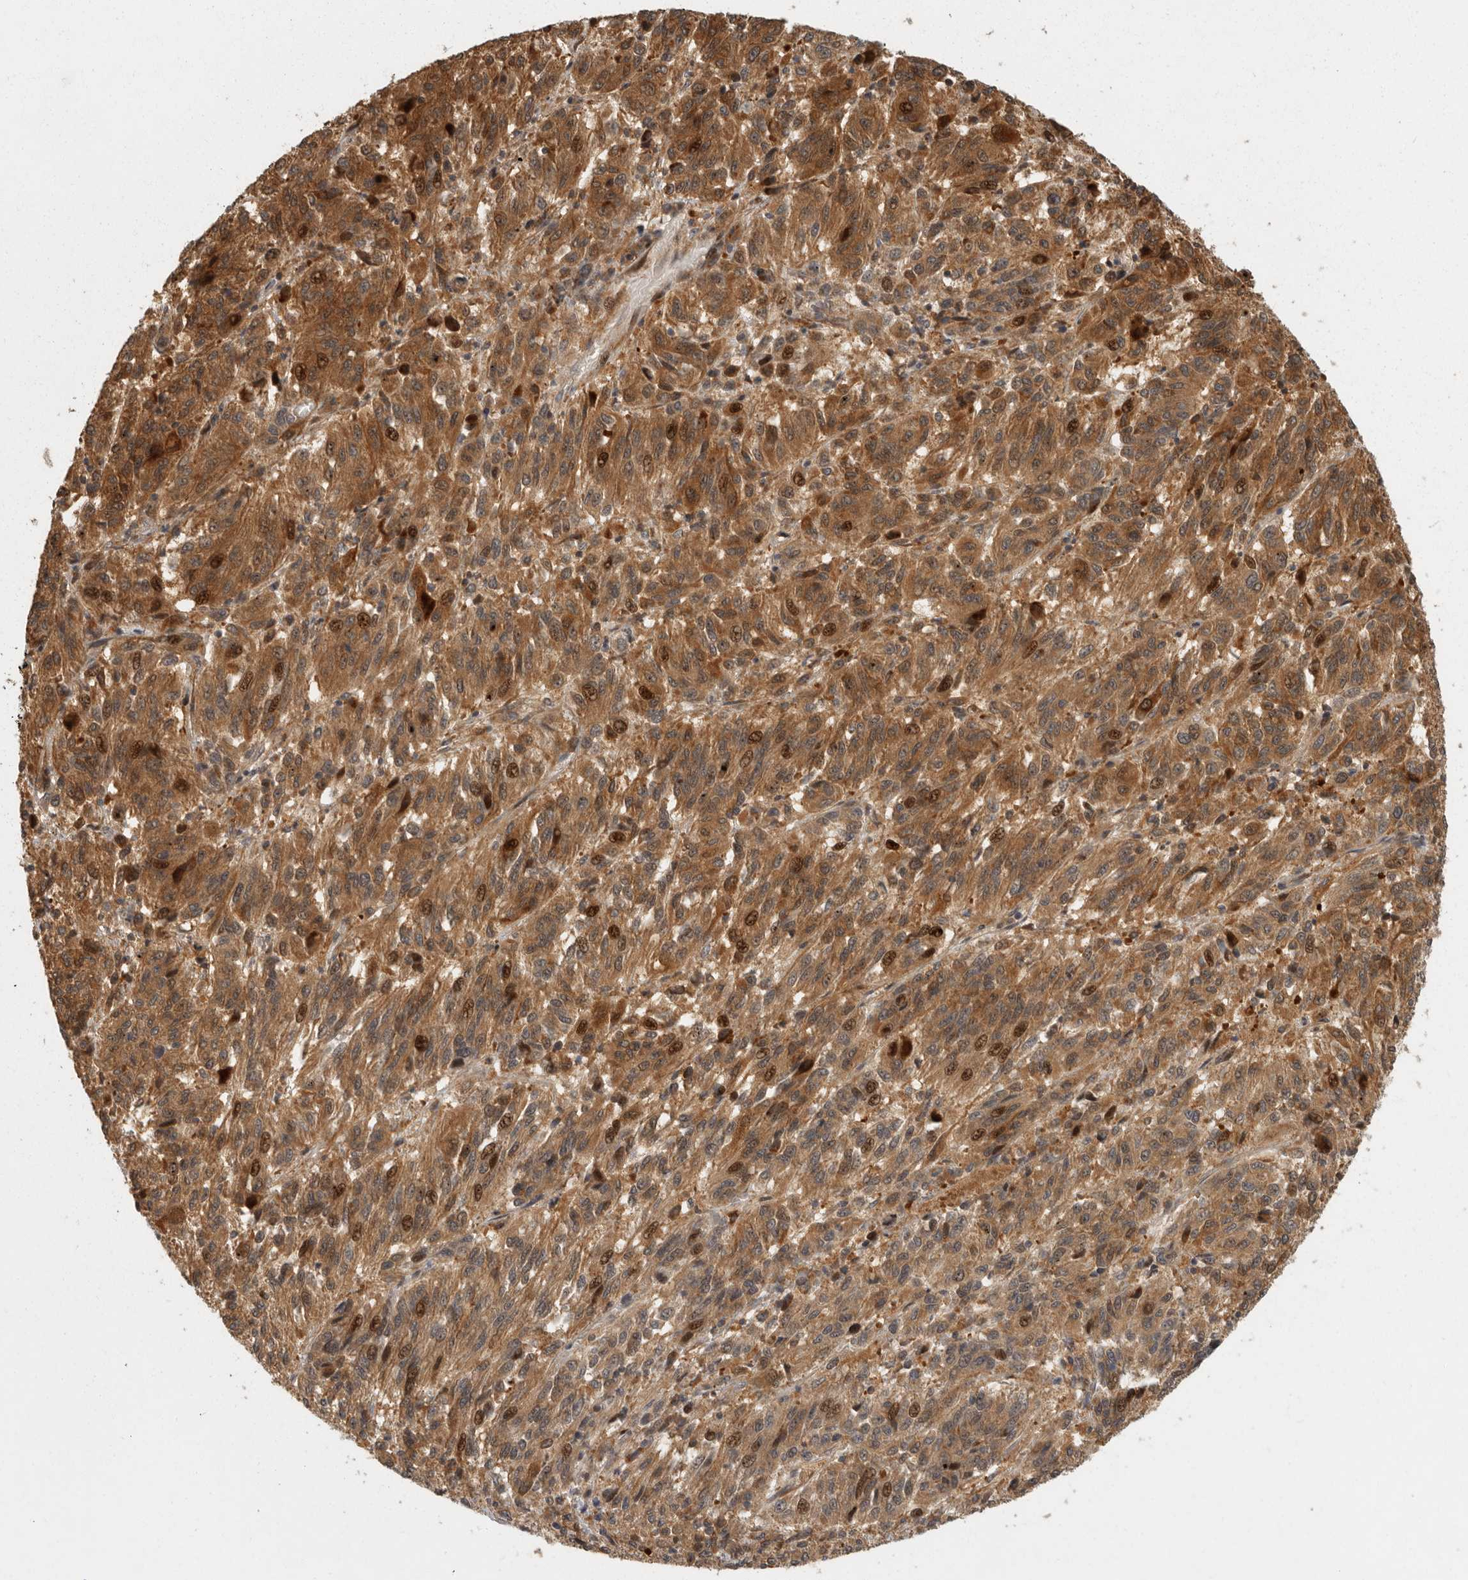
{"staining": {"intensity": "strong", "quantity": "25%-75%", "location": "cytoplasmic/membranous,nuclear"}, "tissue": "melanoma", "cell_type": "Tumor cells", "image_type": "cancer", "snomed": [{"axis": "morphology", "description": "Malignant melanoma, Metastatic site"}, {"axis": "topography", "description": "Lung"}], "caption": "Protein staining shows strong cytoplasmic/membranous and nuclear expression in approximately 25%-75% of tumor cells in melanoma.", "gene": "SWT1", "patient": {"sex": "male", "age": 64}}